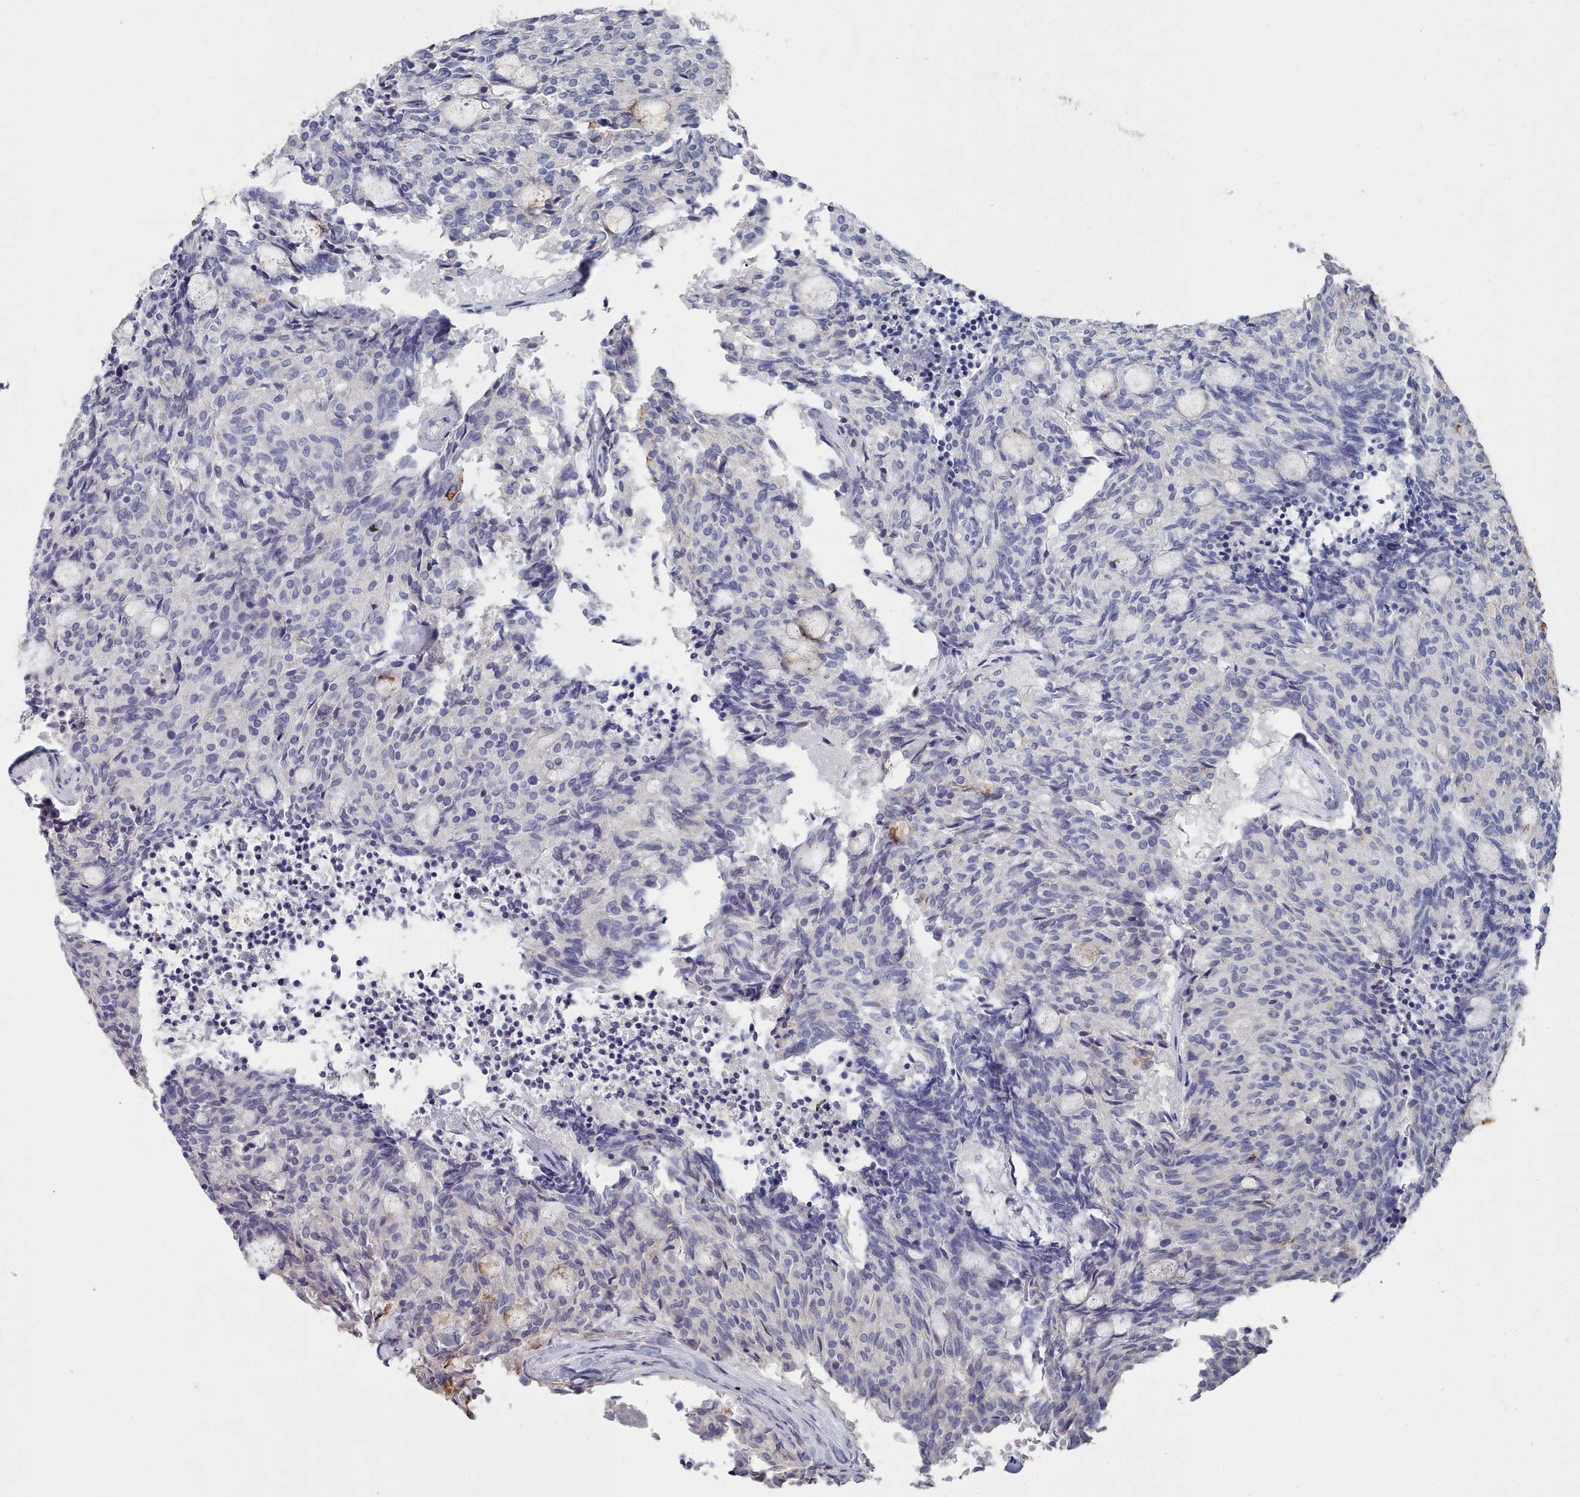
{"staining": {"intensity": "negative", "quantity": "none", "location": "none"}, "tissue": "carcinoid", "cell_type": "Tumor cells", "image_type": "cancer", "snomed": [{"axis": "morphology", "description": "Carcinoid, malignant, NOS"}, {"axis": "topography", "description": "Pancreas"}], "caption": "High magnification brightfield microscopy of carcinoid stained with DAB (3,3'-diaminobenzidine) (brown) and counterstained with hematoxylin (blue): tumor cells show no significant staining.", "gene": "ACAD11", "patient": {"sex": "female", "age": 54}}